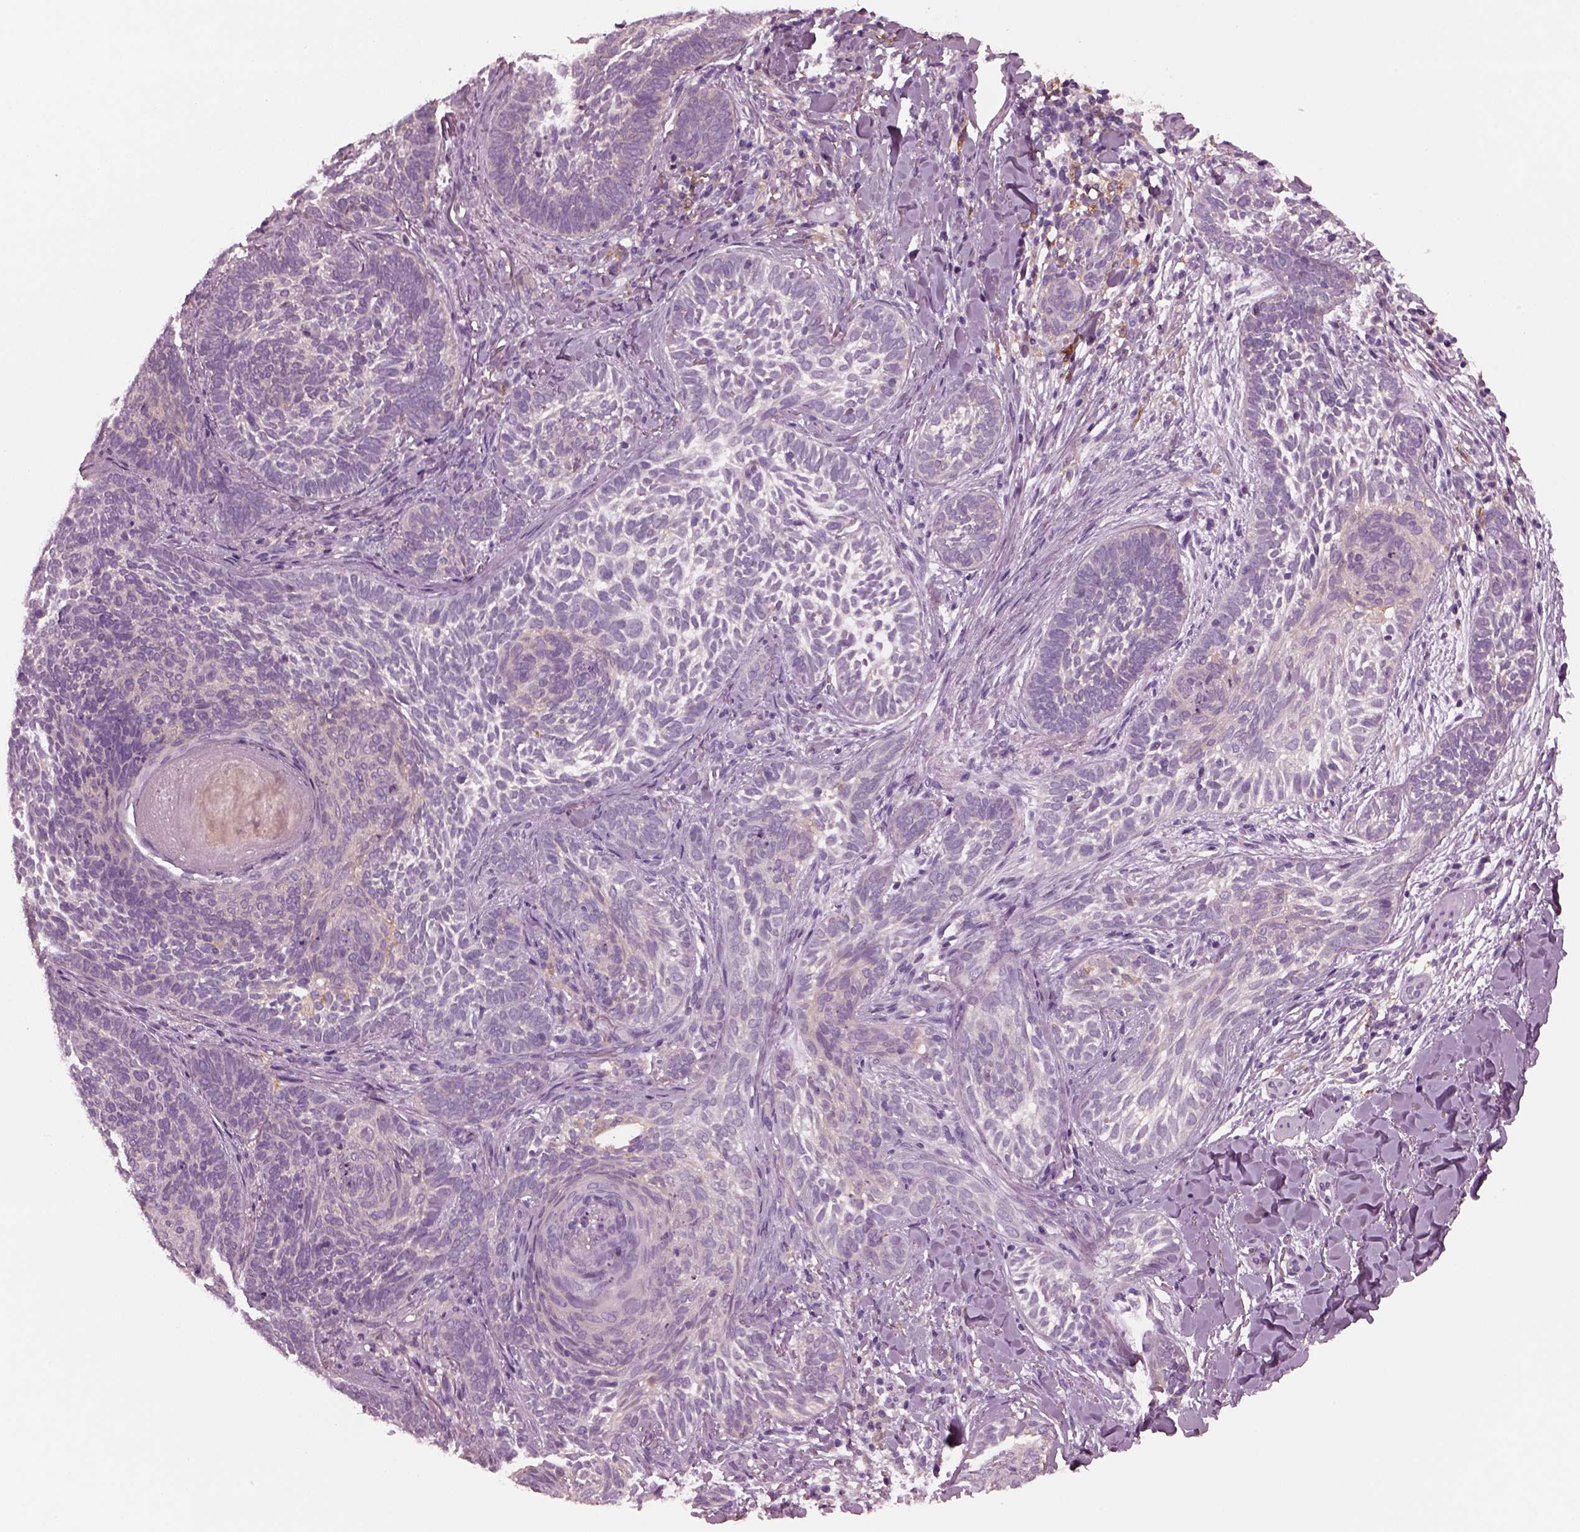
{"staining": {"intensity": "negative", "quantity": "none", "location": "none"}, "tissue": "skin cancer", "cell_type": "Tumor cells", "image_type": "cancer", "snomed": [{"axis": "morphology", "description": "Normal tissue, NOS"}, {"axis": "morphology", "description": "Basal cell carcinoma"}, {"axis": "topography", "description": "Skin"}], "caption": "DAB immunohistochemical staining of basal cell carcinoma (skin) exhibits no significant positivity in tumor cells.", "gene": "SHTN1", "patient": {"sex": "male", "age": 46}}